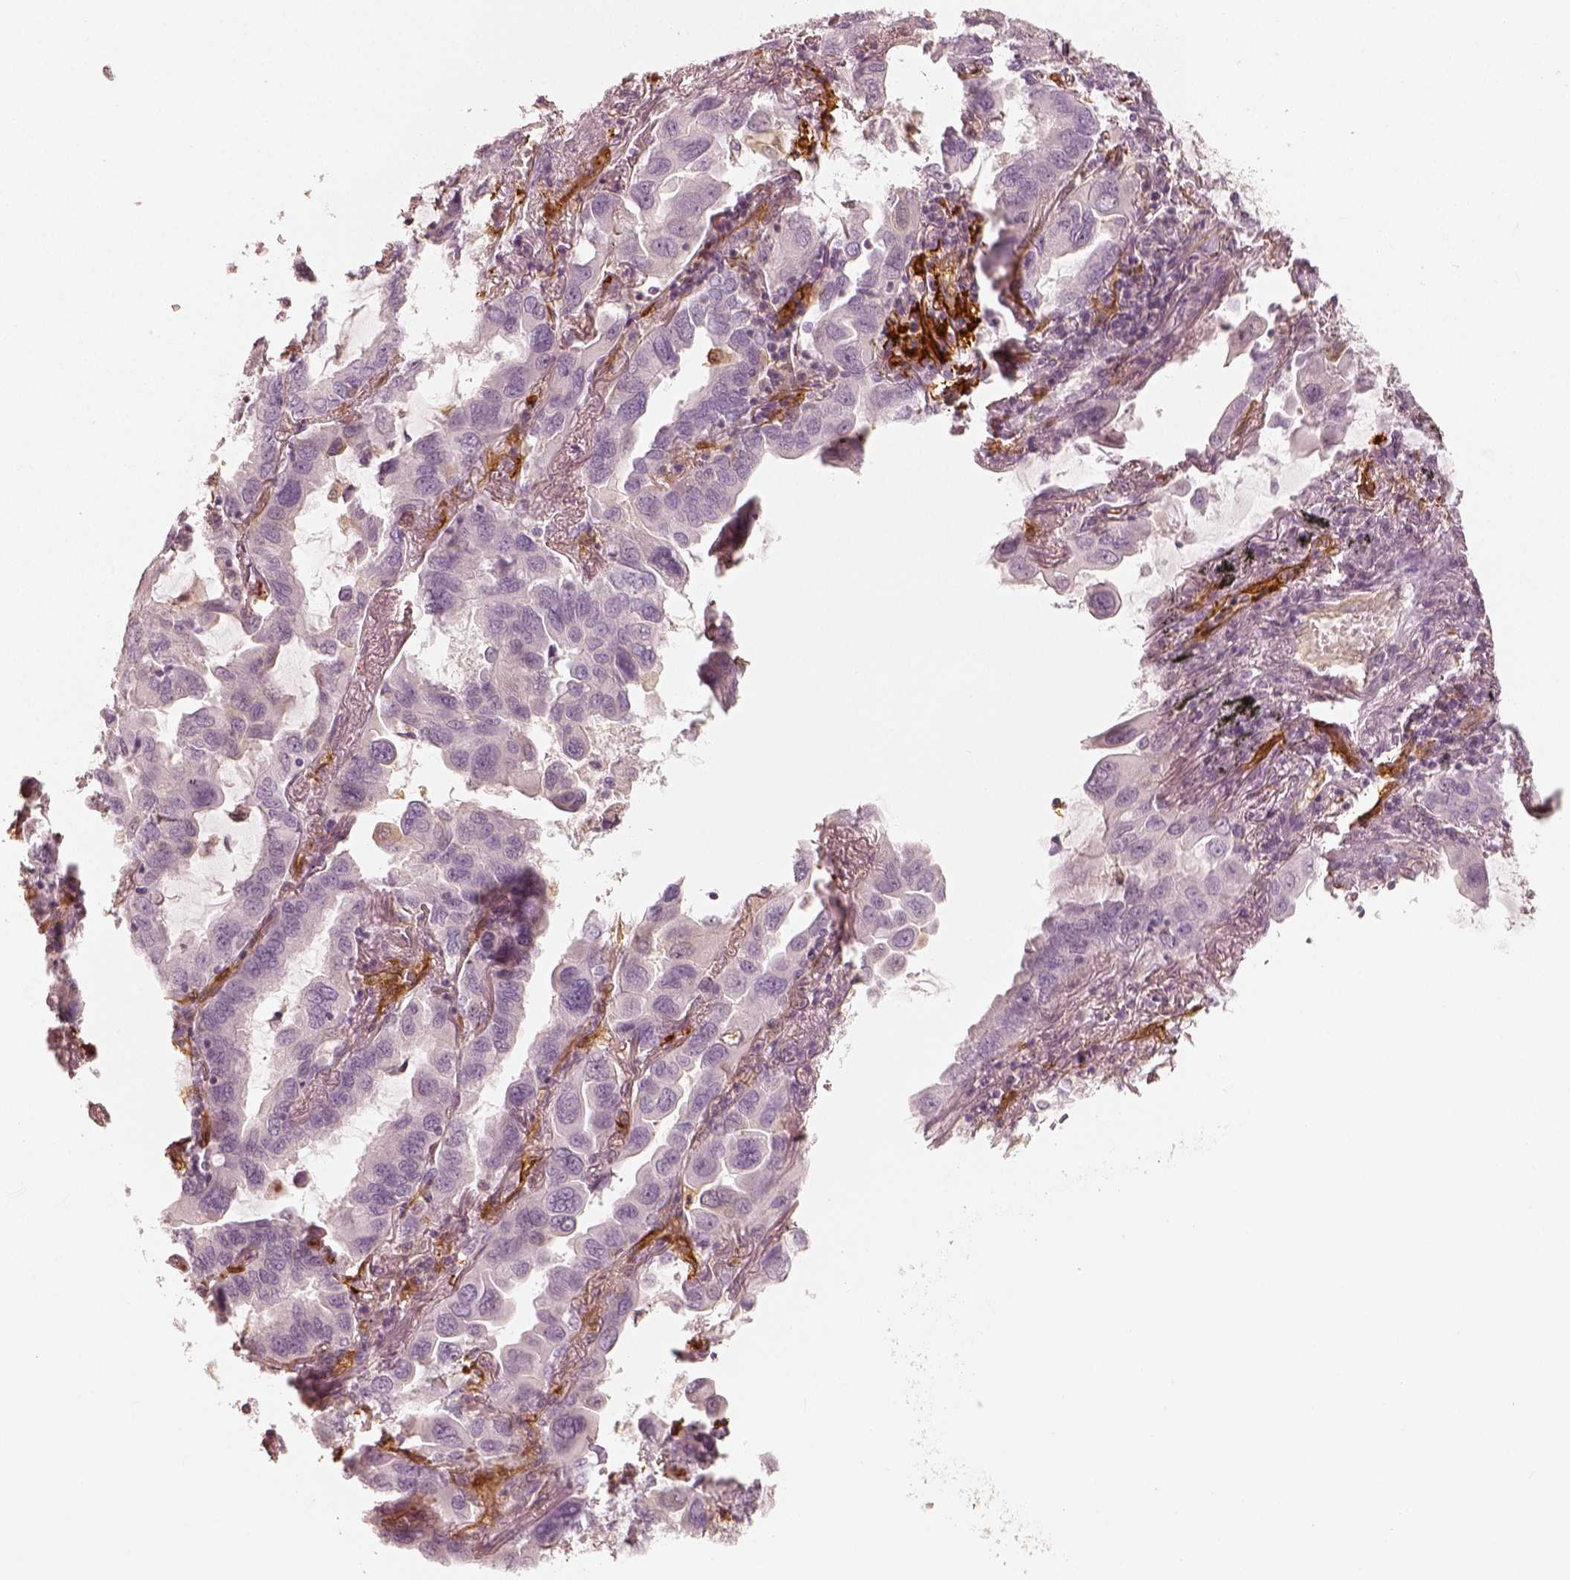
{"staining": {"intensity": "negative", "quantity": "none", "location": "none"}, "tissue": "lung cancer", "cell_type": "Tumor cells", "image_type": "cancer", "snomed": [{"axis": "morphology", "description": "Adenocarcinoma, NOS"}, {"axis": "topography", "description": "Lung"}], "caption": "The histopathology image displays no significant positivity in tumor cells of lung cancer. The staining is performed using DAB (3,3'-diaminobenzidine) brown chromogen with nuclei counter-stained in using hematoxylin.", "gene": "FSCN1", "patient": {"sex": "male", "age": 64}}